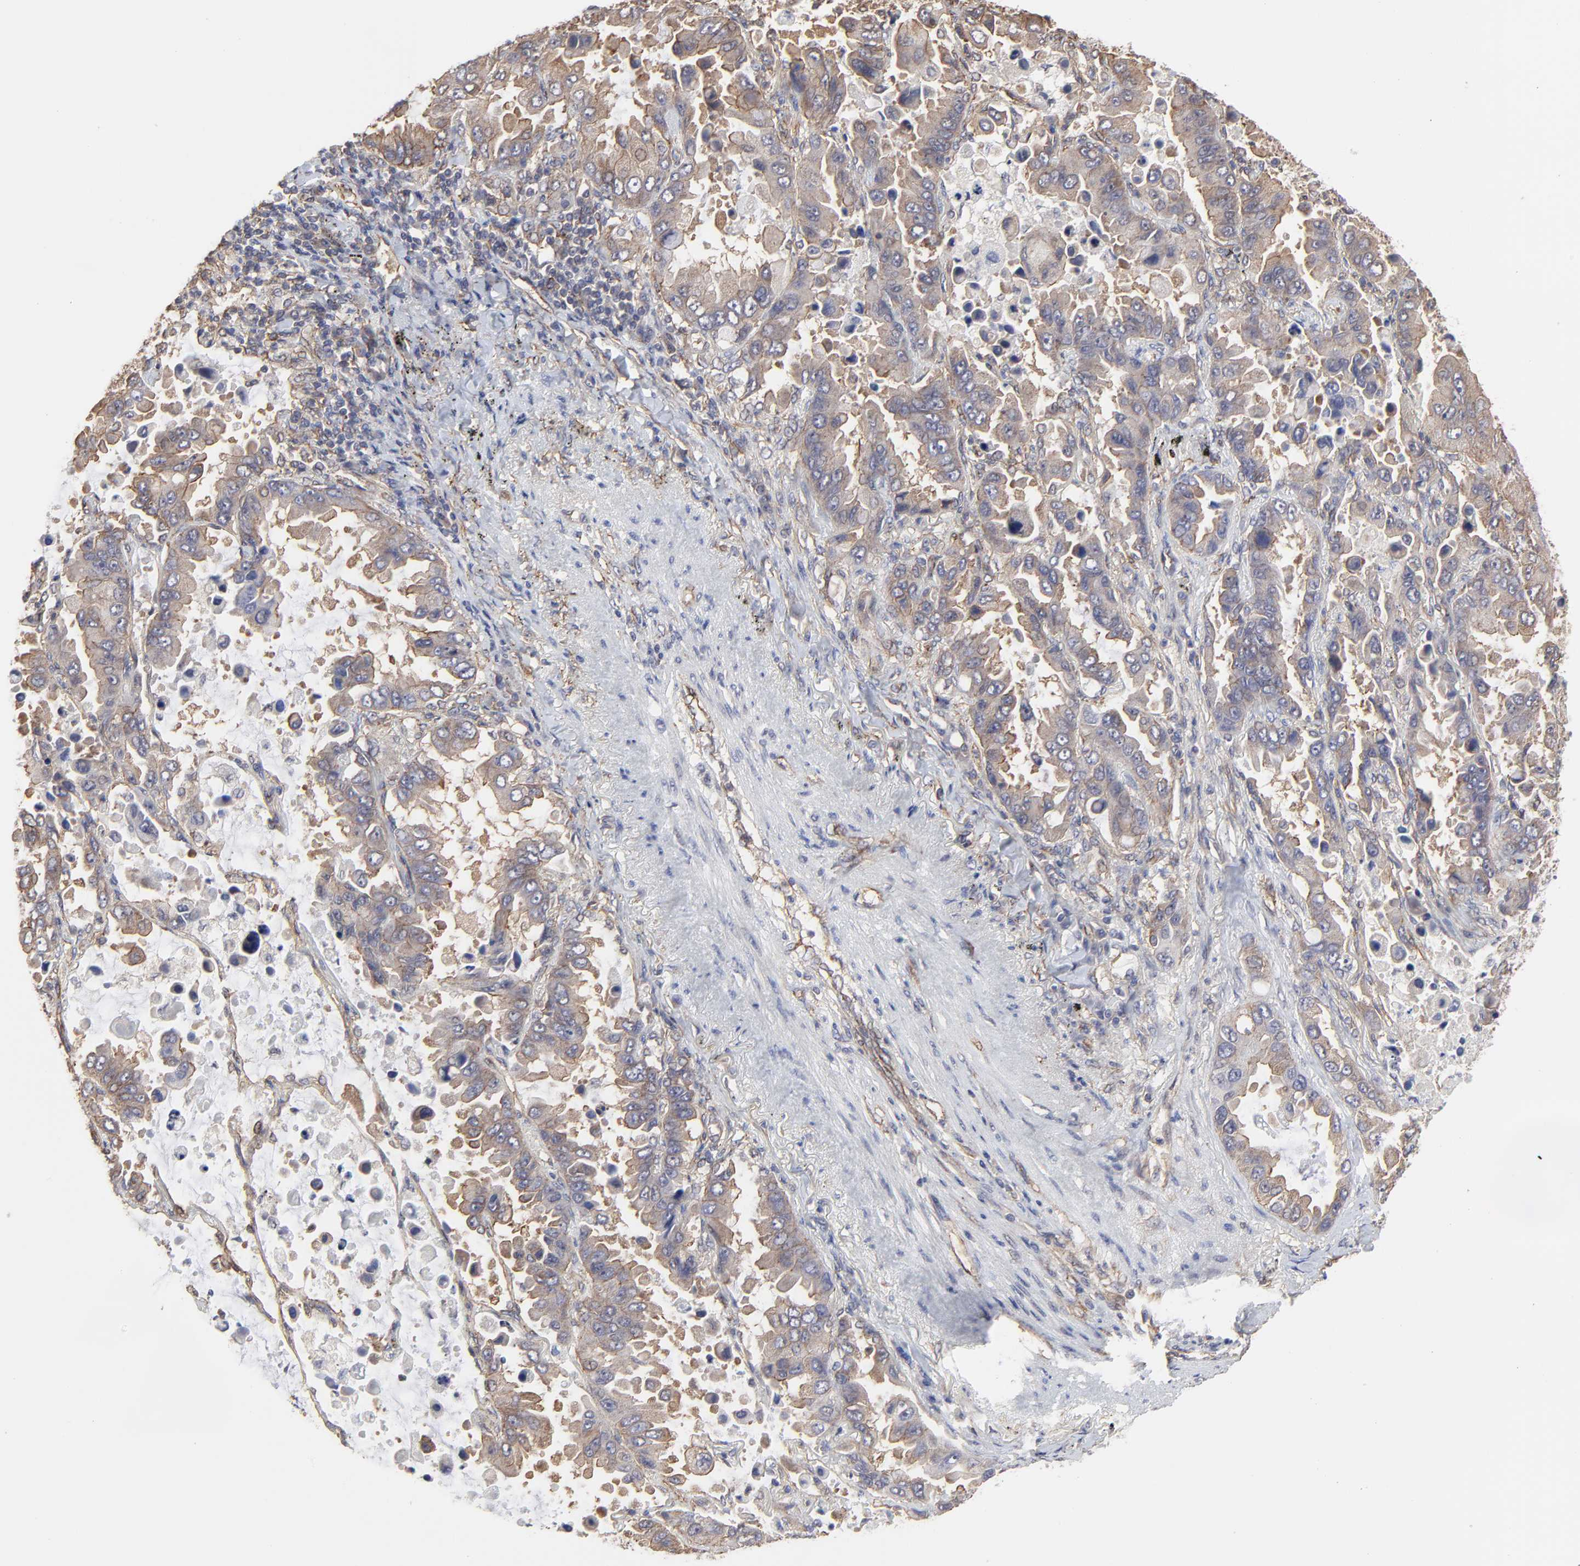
{"staining": {"intensity": "weak", "quantity": "25%-75%", "location": "cytoplasmic/membranous"}, "tissue": "lung cancer", "cell_type": "Tumor cells", "image_type": "cancer", "snomed": [{"axis": "morphology", "description": "Adenocarcinoma, NOS"}, {"axis": "topography", "description": "Lung"}], "caption": "Immunohistochemistry image of neoplastic tissue: human adenocarcinoma (lung) stained using immunohistochemistry (IHC) exhibits low levels of weak protein expression localized specifically in the cytoplasmic/membranous of tumor cells, appearing as a cytoplasmic/membranous brown color.", "gene": "ARMT1", "patient": {"sex": "male", "age": 64}}